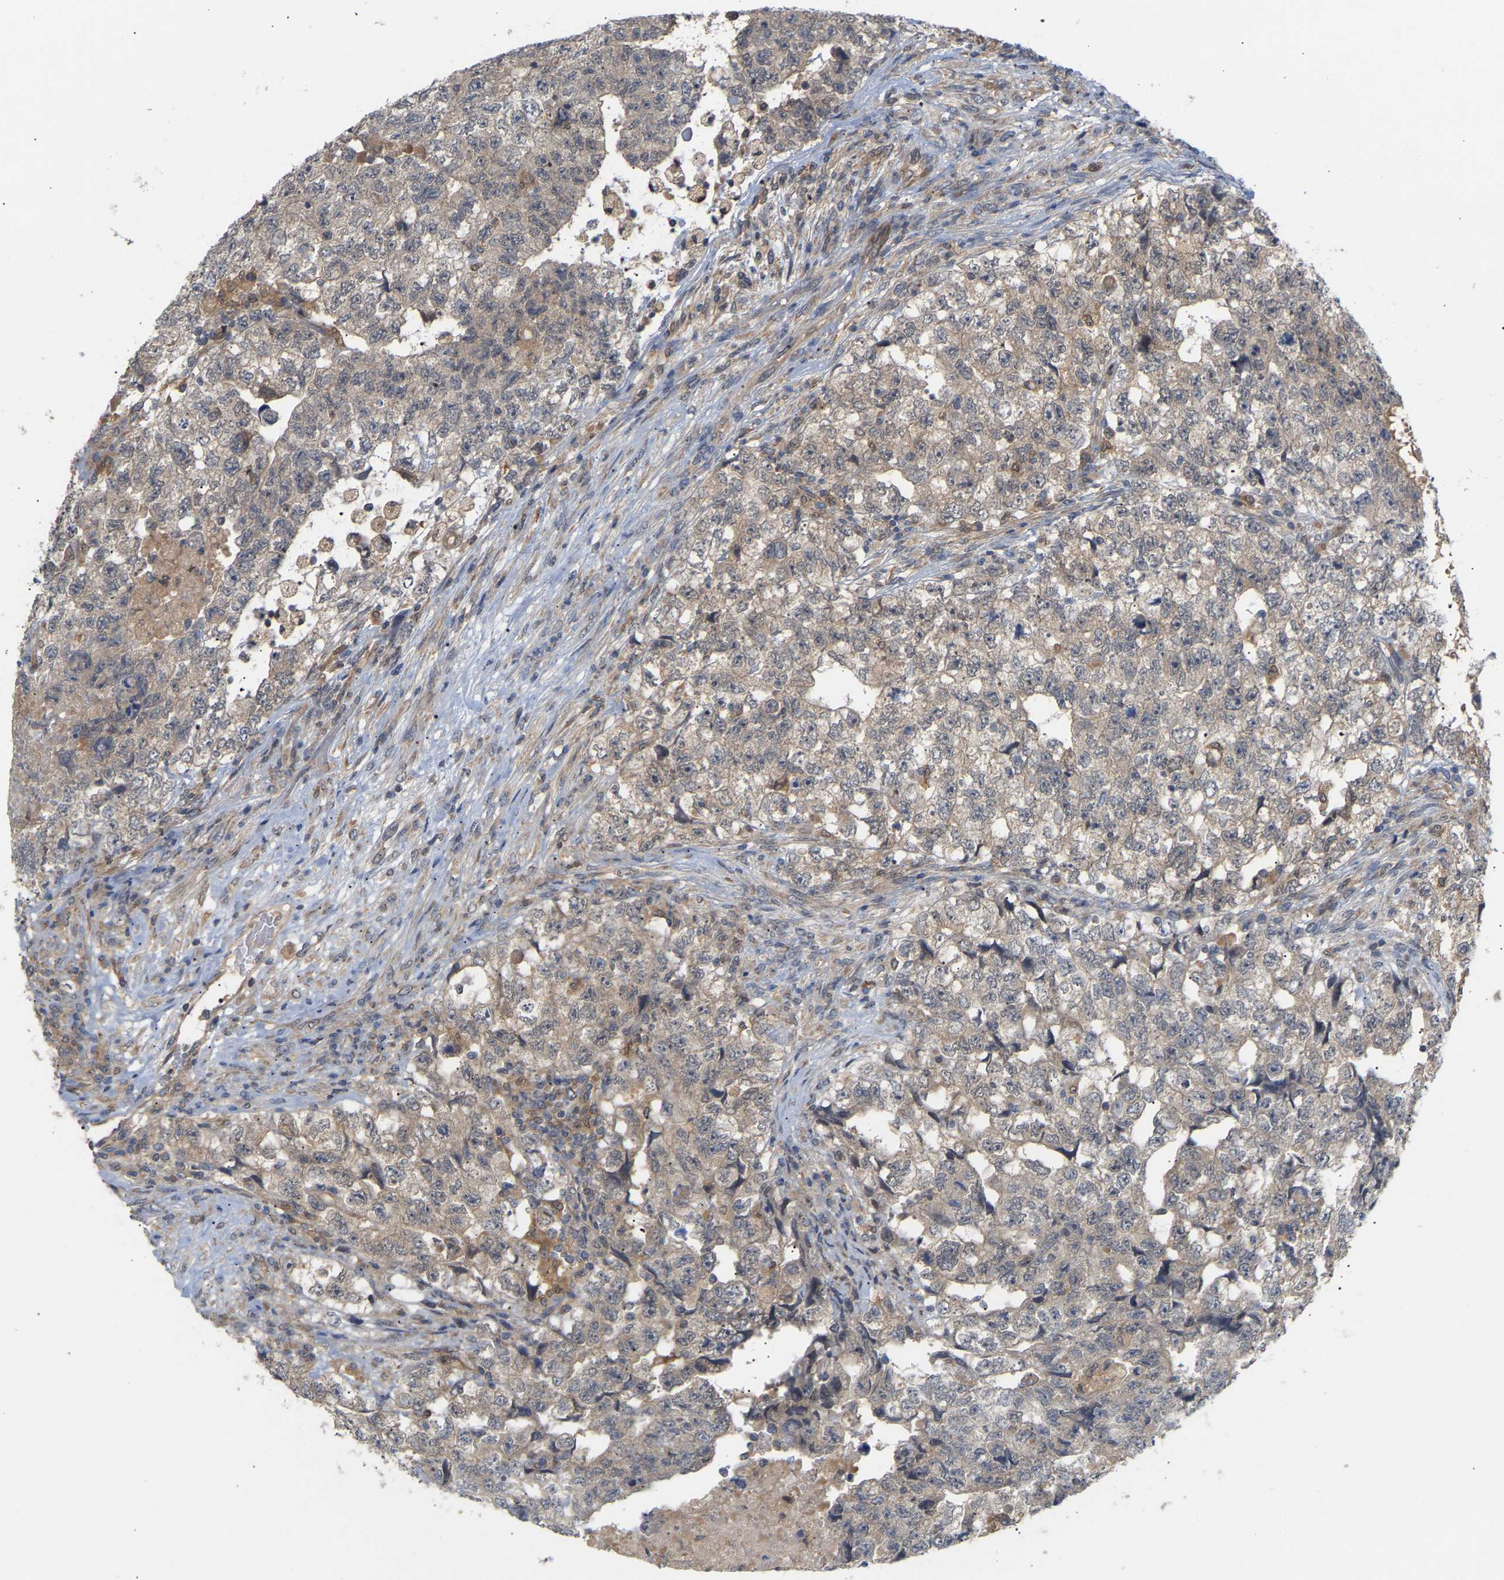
{"staining": {"intensity": "weak", "quantity": "25%-75%", "location": "cytoplasmic/membranous"}, "tissue": "testis cancer", "cell_type": "Tumor cells", "image_type": "cancer", "snomed": [{"axis": "morphology", "description": "Carcinoma, Embryonal, NOS"}, {"axis": "topography", "description": "Testis"}], "caption": "Protein expression analysis of testis embryonal carcinoma demonstrates weak cytoplasmic/membranous staining in about 25%-75% of tumor cells.", "gene": "TPMT", "patient": {"sex": "male", "age": 36}}